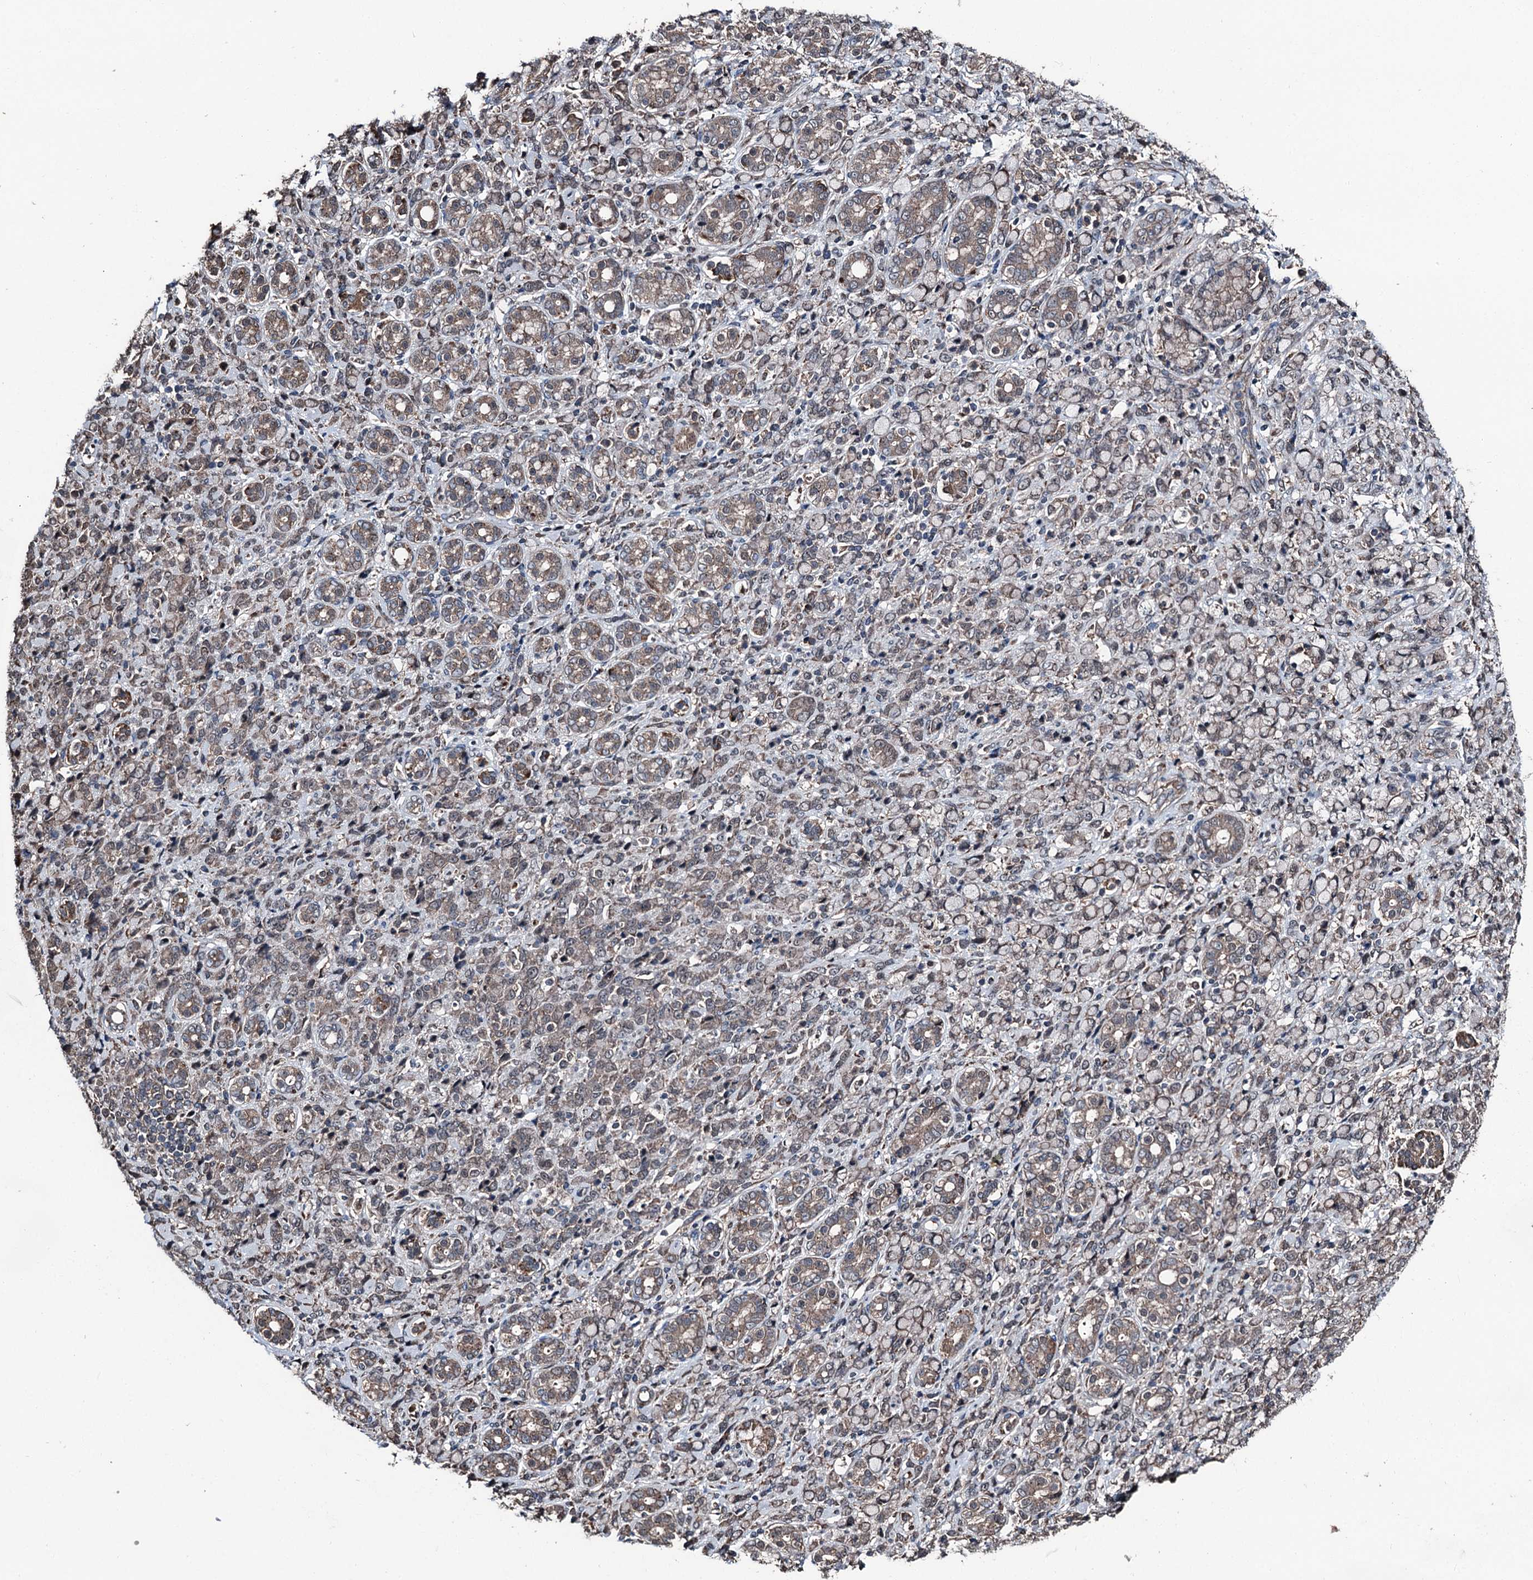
{"staining": {"intensity": "weak", "quantity": ">75%", "location": "cytoplasmic/membranous"}, "tissue": "stomach cancer", "cell_type": "Tumor cells", "image_type": "cancer", "snomed": [{"axis": "morphology", "description": "Adenocarcinoma, NOS"}, {"axis": "topography", "description": "Stomach"}], "caption": "High-magnification brightfield microscopy of stomach cancer (adenocarcinoma) stained with DAB (brown) and counterstained with hematoxylin (blue). tumor cells exhibit weak cytoplasmic/membranous positivity is appreciated in approximately>75% of cells. (DAB (3,3'-diaminobenzidine) IHC, brown staining for protein, blue staining for nuclei).", "gene": "PSMD13", "patient": {"sex": "female", "age": 79}}